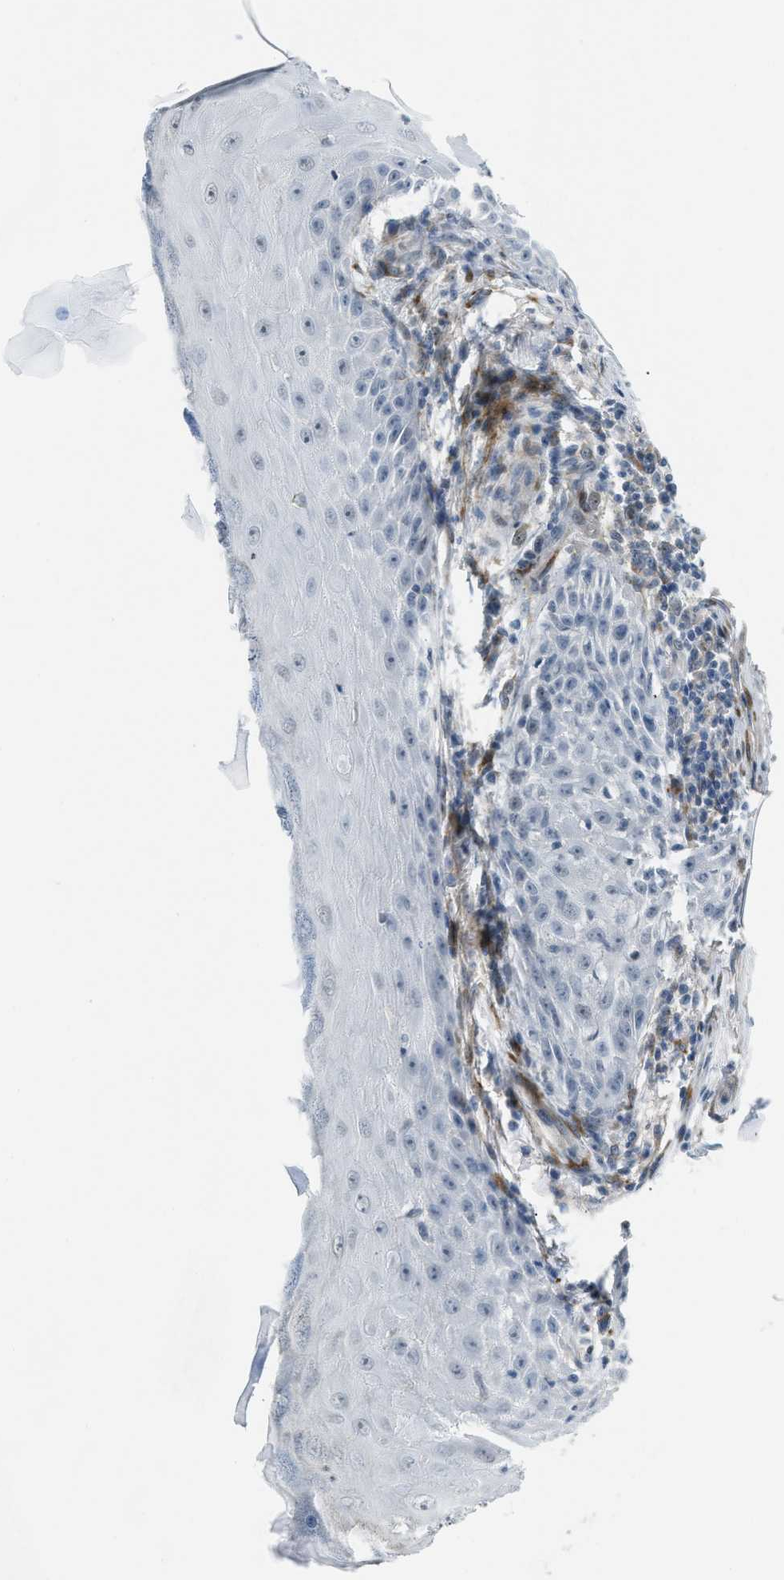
{"staining": {"intensity": "negative", "quantity": "none", "location": "none"}, "tissue": "skin cancer", "cell_type": "Tumor cells", "image_type": "cancer", "snomed": [{"axis": "morphology", "description": "Squamous cell carcinoma, NOS"}, {"axis": "topography", "description": "Skin"}], "caption": "Skin squamous cell carcinoma was stained to show a protein in brown. There is no significant staining in tumor cells. The staining is performed using DAB (3,3'-diaminobenzidine) brown chromogen with nuclei counter-stained in using hematoxylin.", "gene": "TMEM154", "patient": {"sex": "female", "age": 73}}